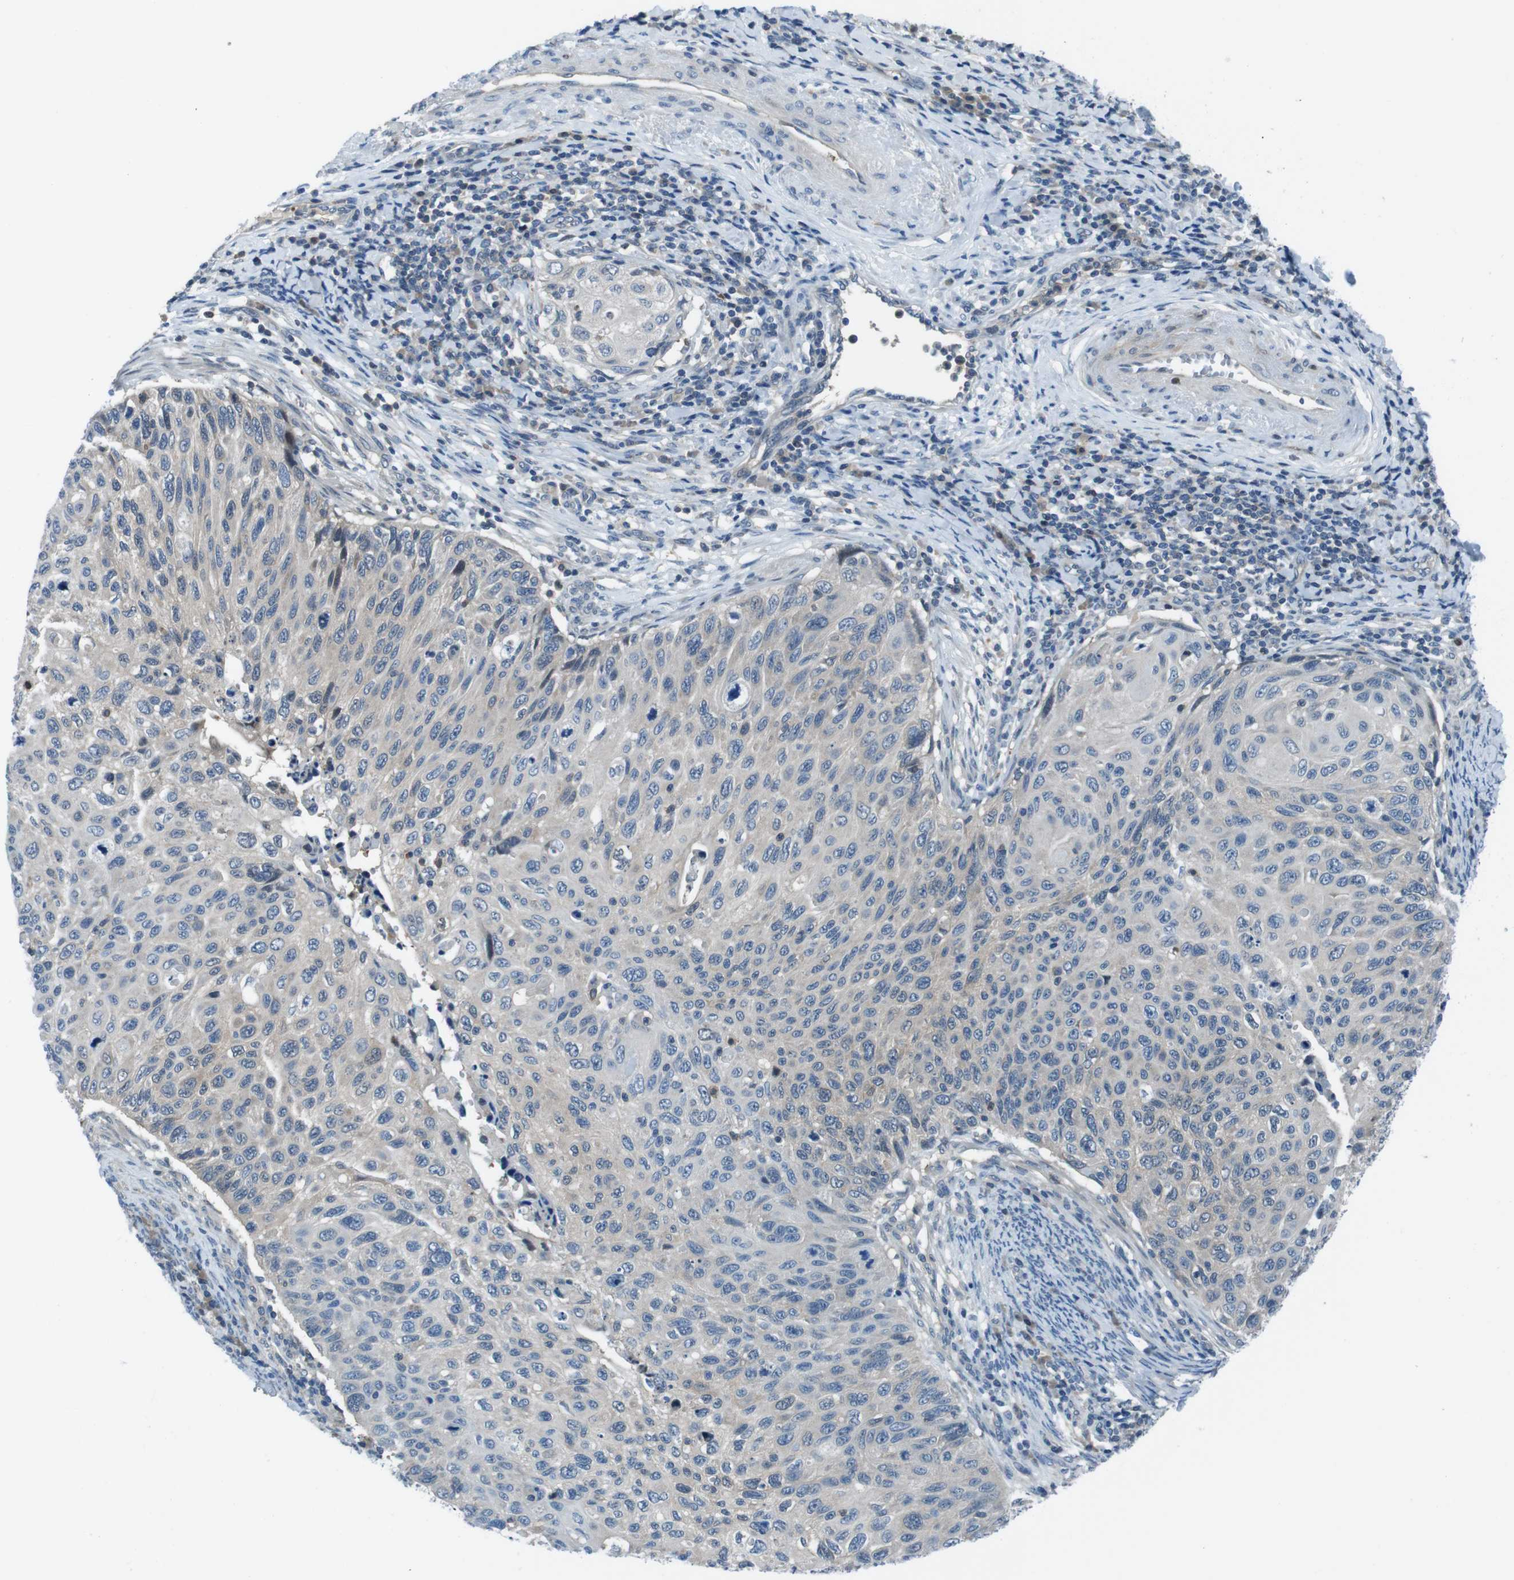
{"staining": {"intensity": "negative", "quantity": "none", "location": "none"}, "tissue": "cervical cancer", "cell_type": "Tumor cells", "image_type": "cancer", "snomed": [{"axis": "morphology", "description": "Squamous cell carcinoma, NOS"}, {"axis": "topography", "description": "Cervix"}], "caption": "Histopathology image shows no protein expression in tumor cells of cervical squamous cell carcinoma tissue.", "gene": "NANOS2", "patient": {"sex": "female", "age": 70}}